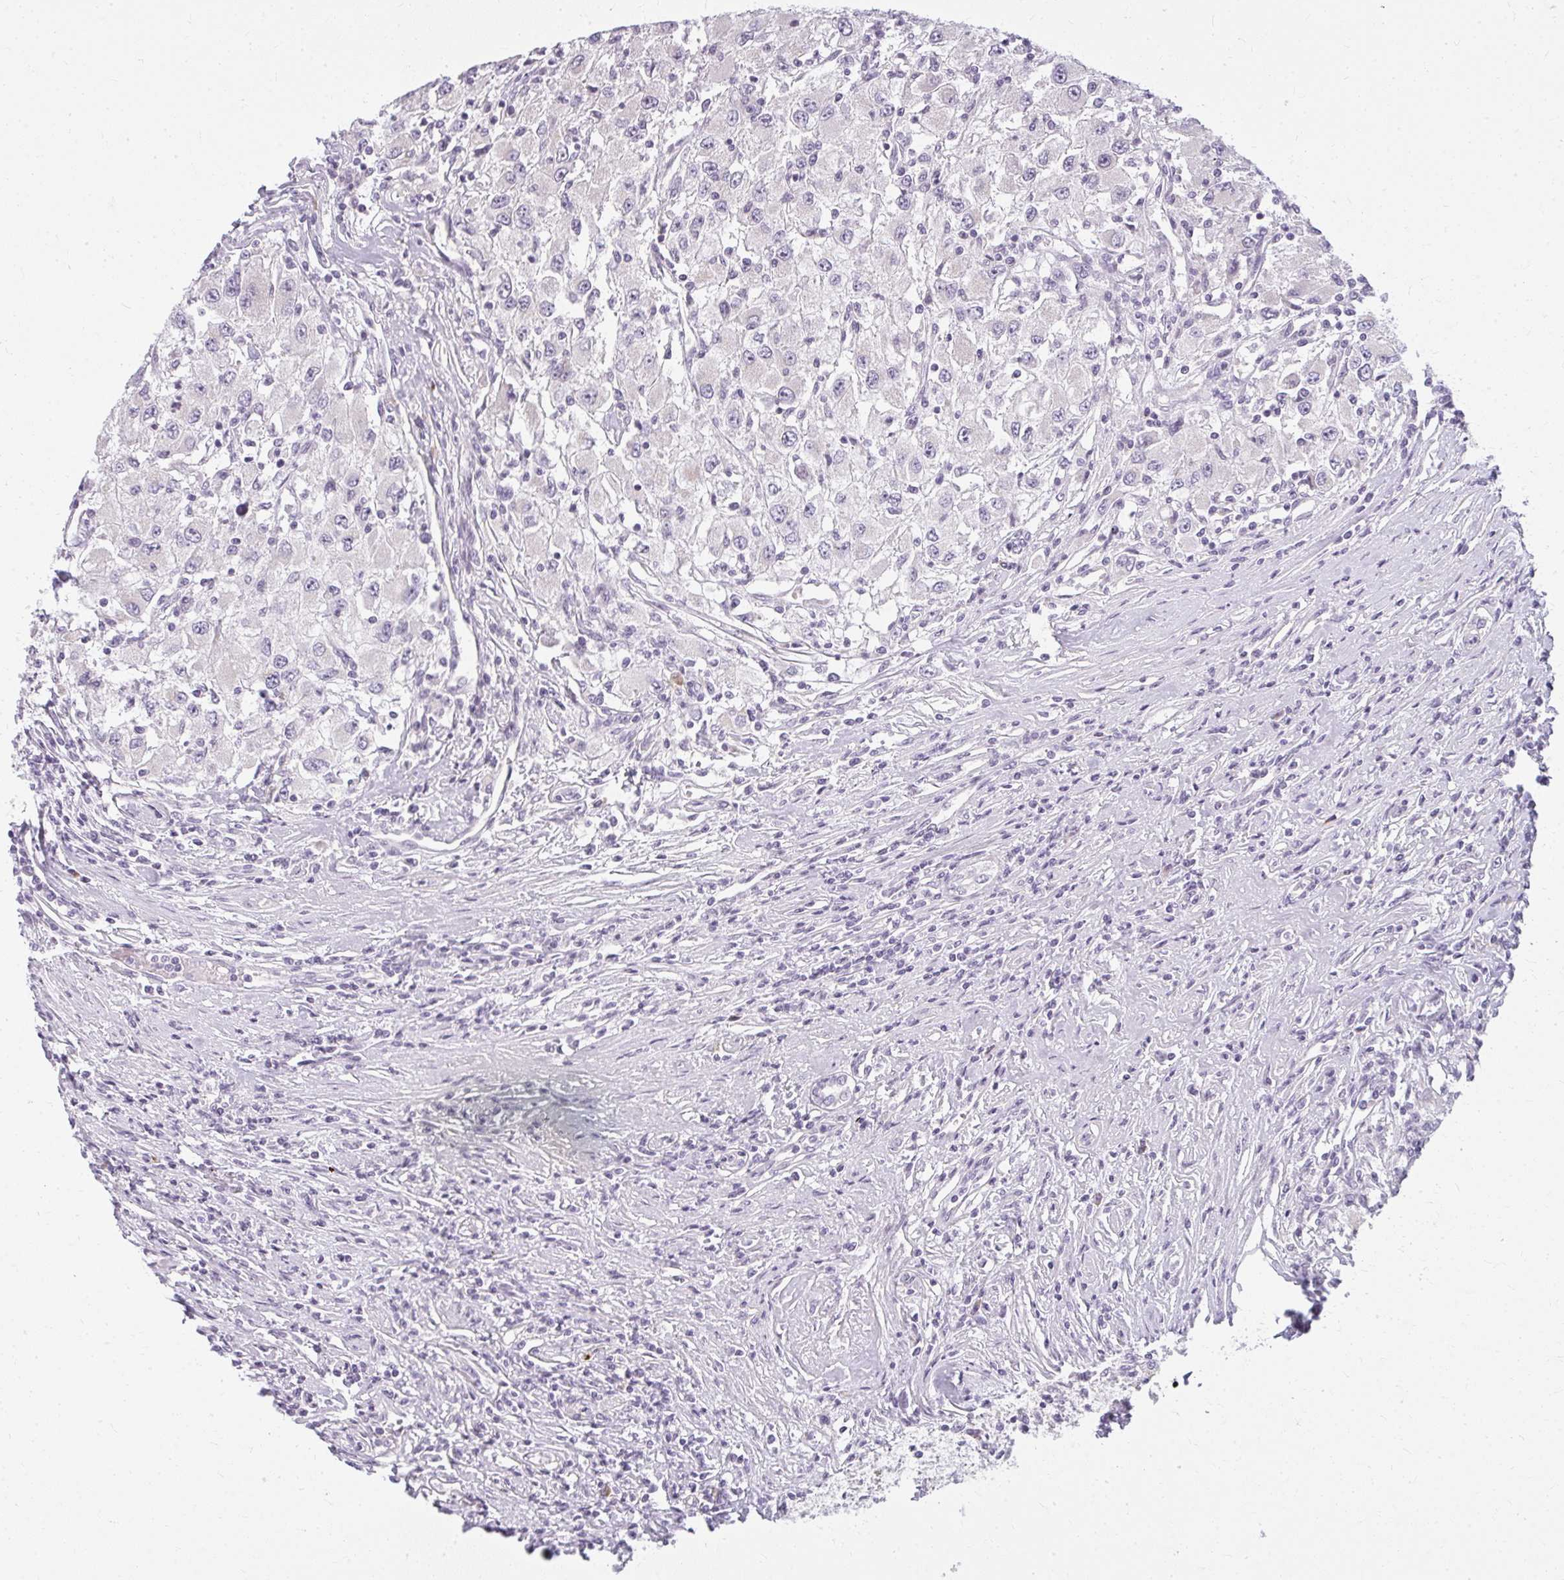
{"staining": {"intensity": "negative", "quantity": "none", "location": "none"}, "tissue": "renal cancer", "cell_type": "Tumor cells", "image_type": "cancer", "snomed": [{"axis": "morphology", "description": "Adenocarcinoma, NOS"}, {"axis": "topography", "description": "Kidney"}], "caption": "Immunohistochemistry photomicrograph of renal adenocarcinoma stained for a protein (brown), which reveals no staining in tumor cells.", "gene": "ZFYVE26", "patient": {"sex": "female", "age": 67}}